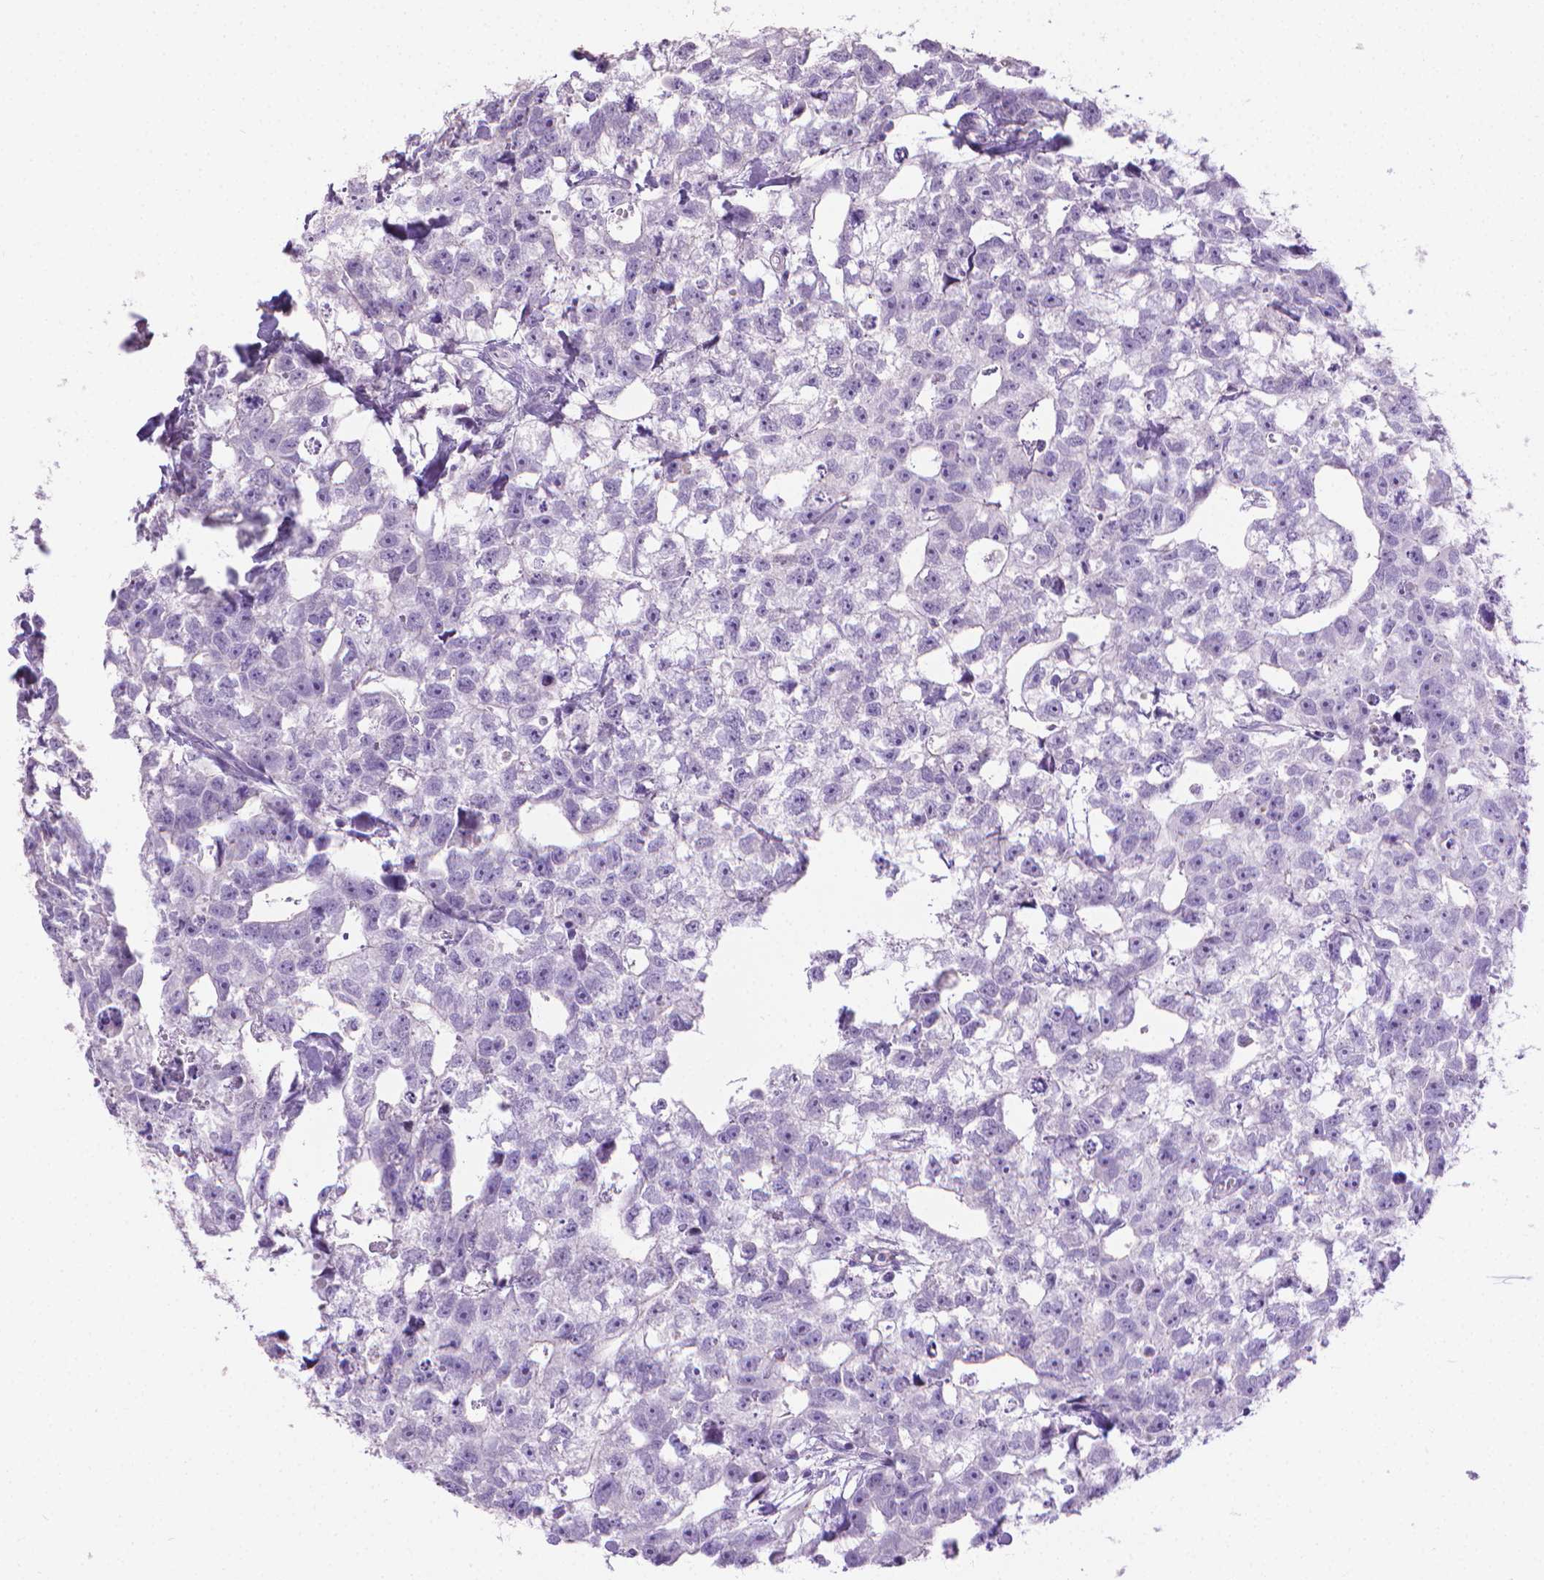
{"staining": {"intensity": "negative", "quantity": "none", "location": "none"}, "tissue": "testis cancer", "cell_type": "Tumor cells", "image_type": "cancer", "snomed": [{"axis": "morphology", "description": "Carcinoma, Embryonal, NOS"}, {"axis": "morphology", "description": "Teratoma, malignant, NOS"}, {"axis": "topography", "description": "Testis"}], "caption": "High magnification brightfield microscopy of testis cancer stained with DAB (3,3'-diaminobenzidine) (brown) and counterstained with hematoxylin (blue): tumor cells show no significant positivity.", "gene": "PNMA2", "patient": {"sex": "male", "age": 44}}